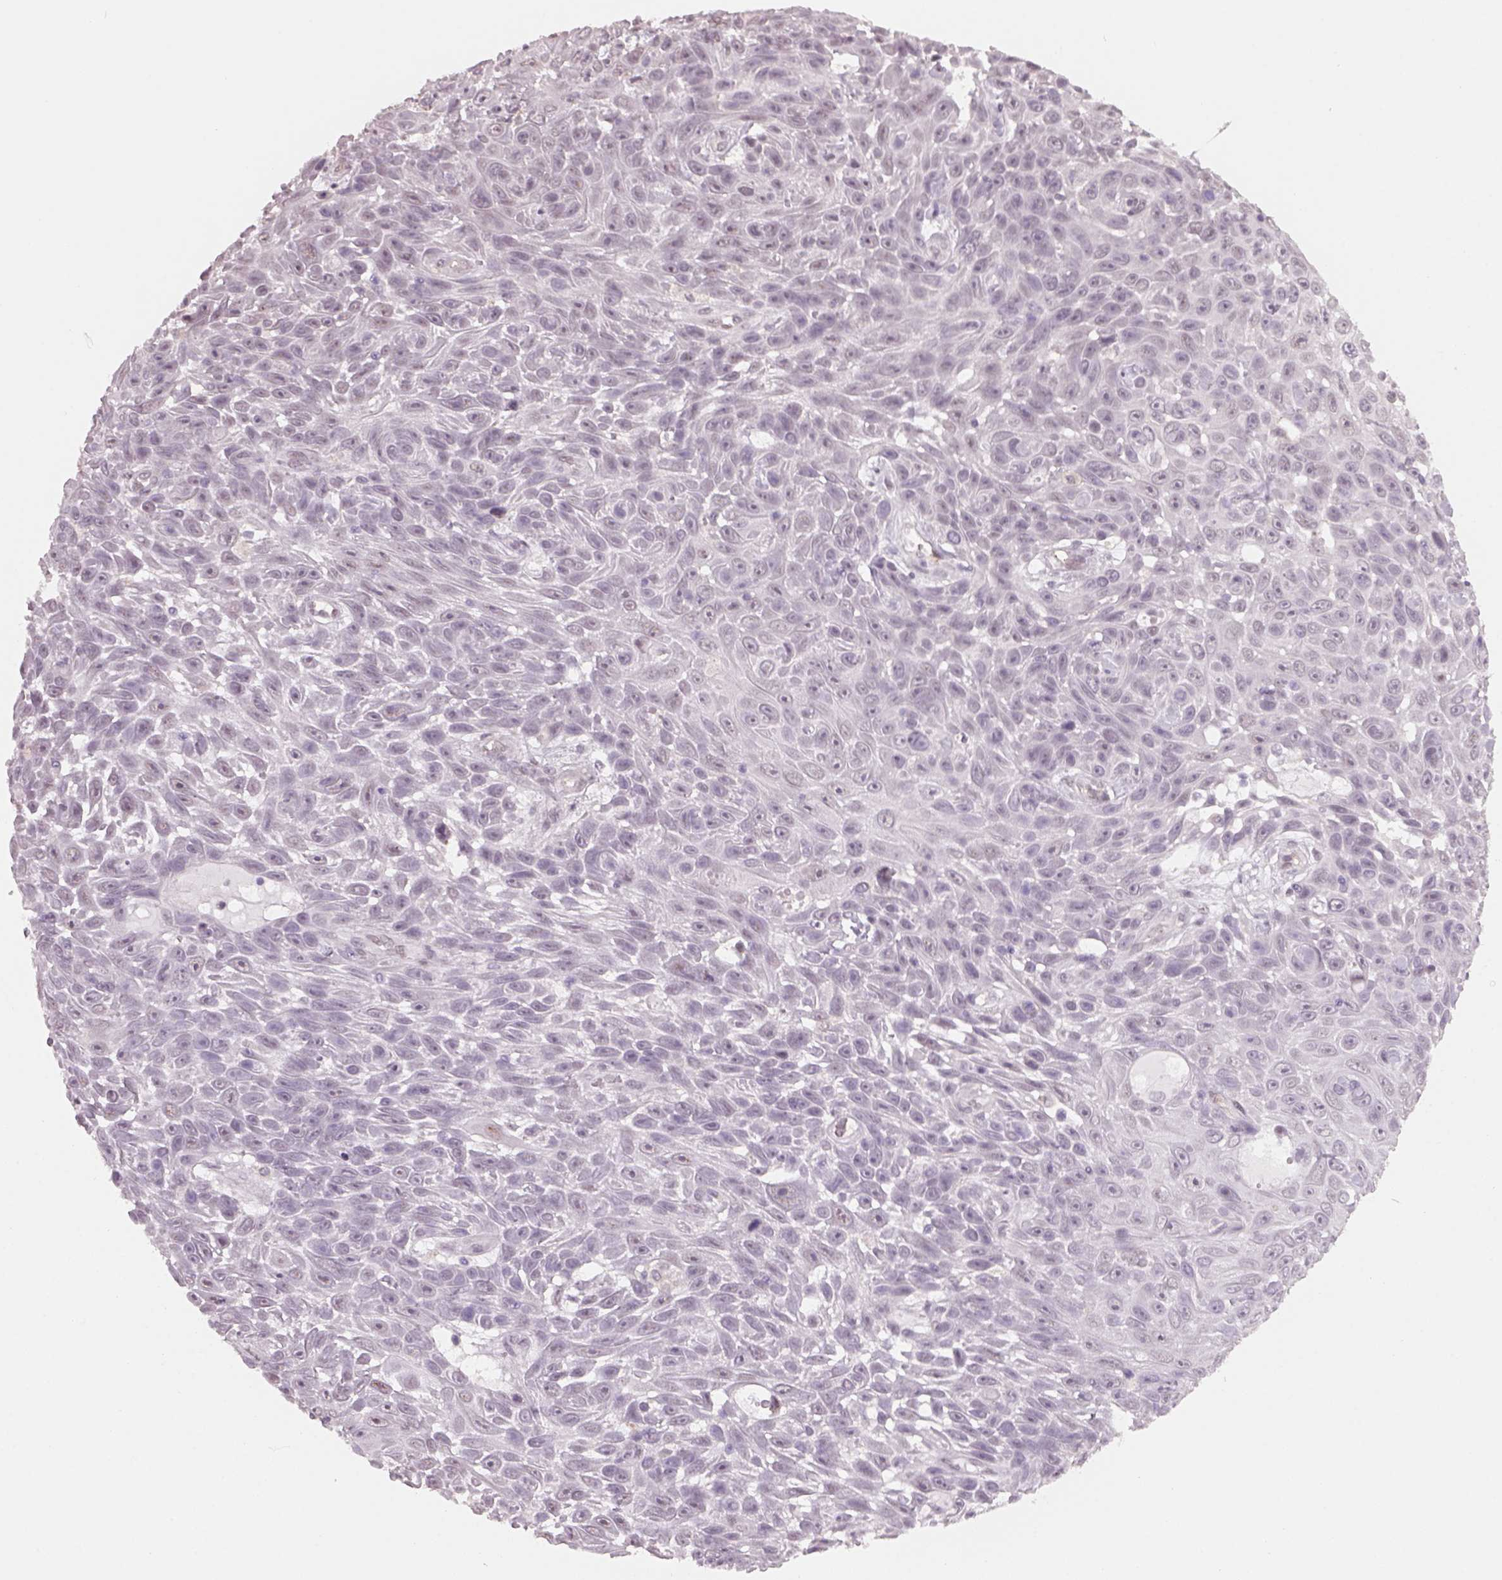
{"staining": {"intensity": "negative", "quantity": "none", "location": "none"}, "tissue": "skin cancer", "cell_type": "Tumor cells", "image_type": "cancer", "snomed": [{"axis": "morphology", "description": "Squamous cell carcinoma, NOS"}, {"axis": "topography", "description": "Skin"}], "caption": "DAB immunohistochemical staining of squamous cell carcinoma (skin) reveals no significant positivity in tumor cells.", "gene": "NAT8", "patient": {"sex": "male", "age": 82}}